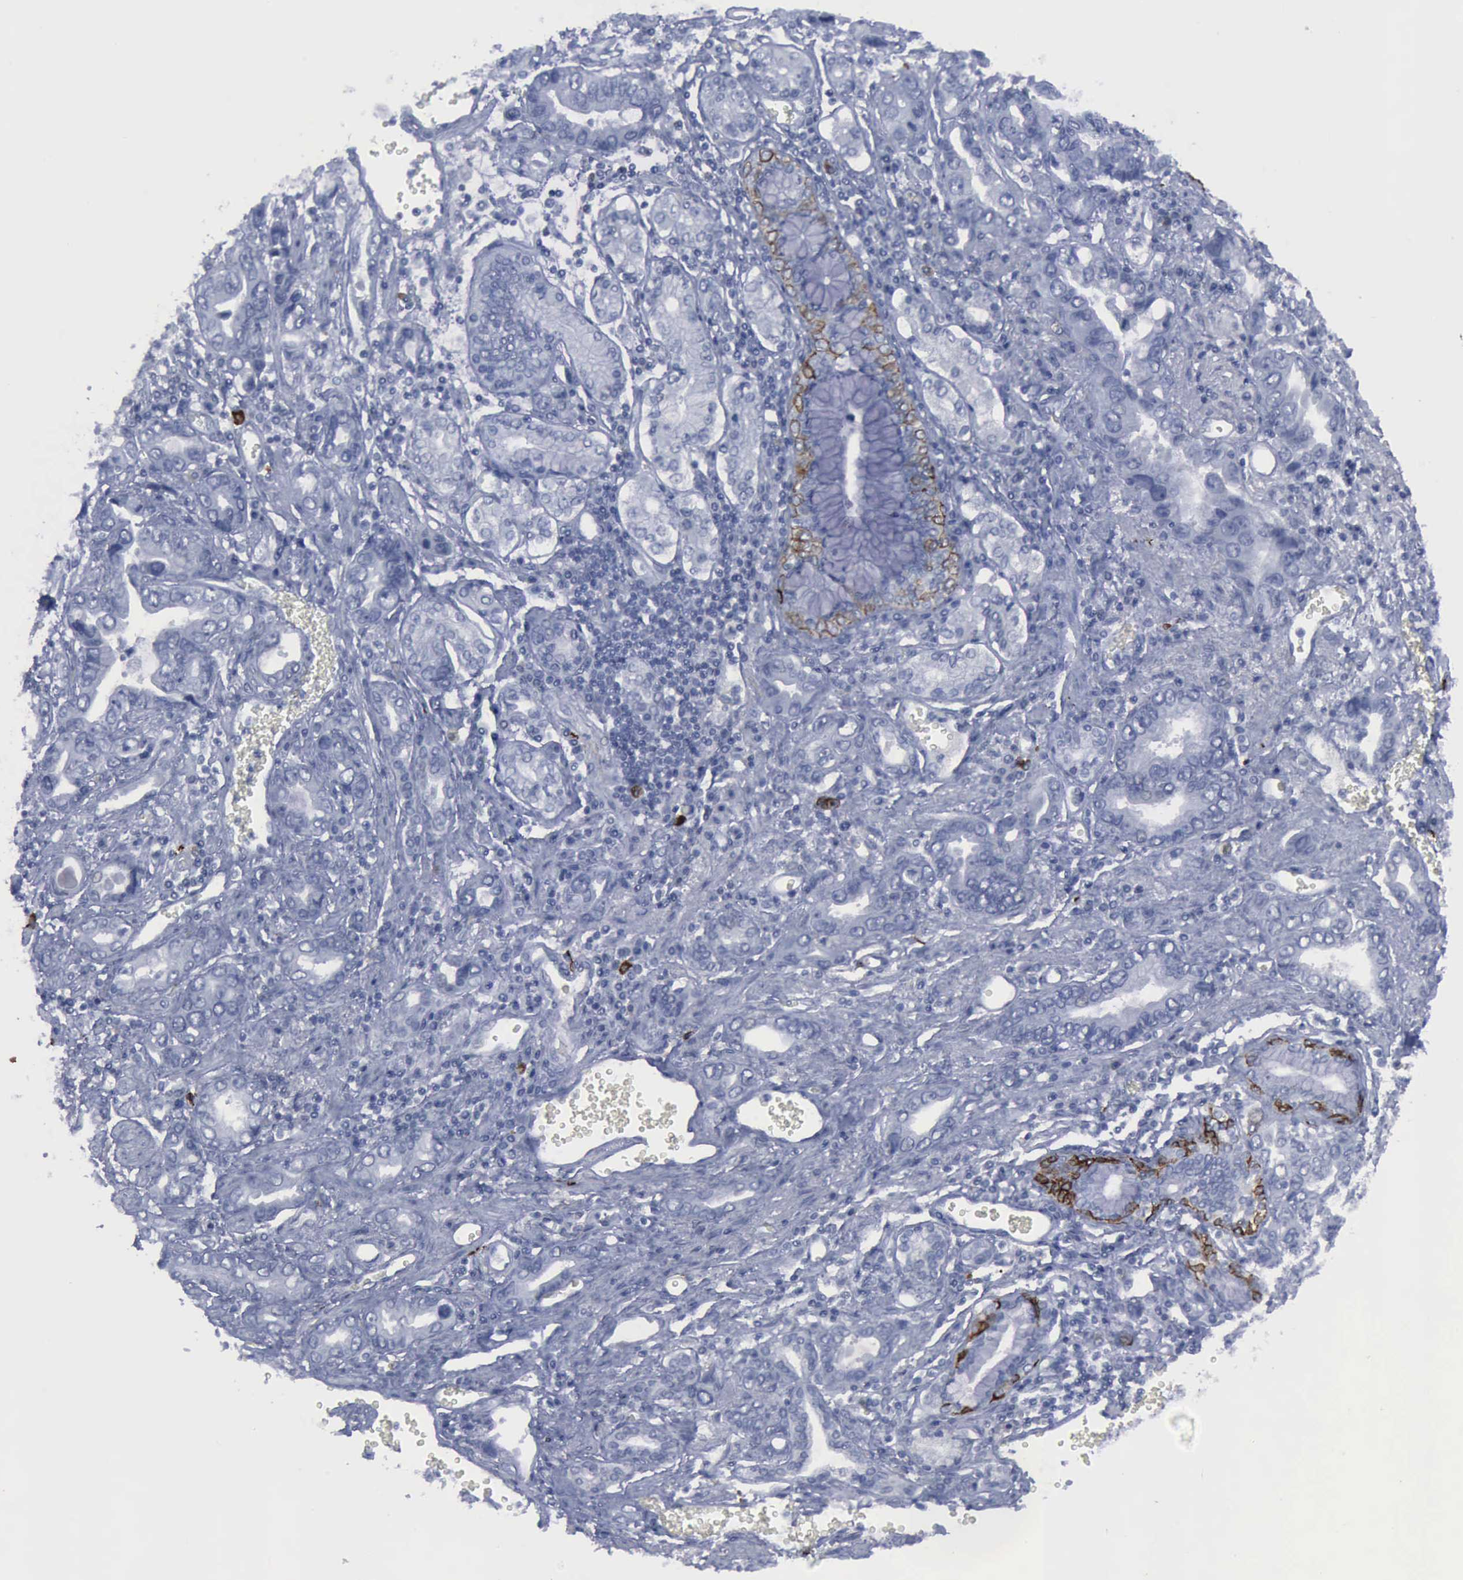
{"staining": {"intensity": "negative", "quantity": "none", "location": "none"}, "tissue": "stomach cancer", "cell_type": "Tumor cells", "image_type": "cancer", "snomed": [{"axis": "morphology", "description": "Adenocarcinoma, NOS"}, {"axis": "topography", "description": "Stomach"}], "caption": "Tumor cells show no significant protein staining in stomach adenocarcinoma.", "gene": "NGFR", "patient": {"sex": "male", "age": 78}}